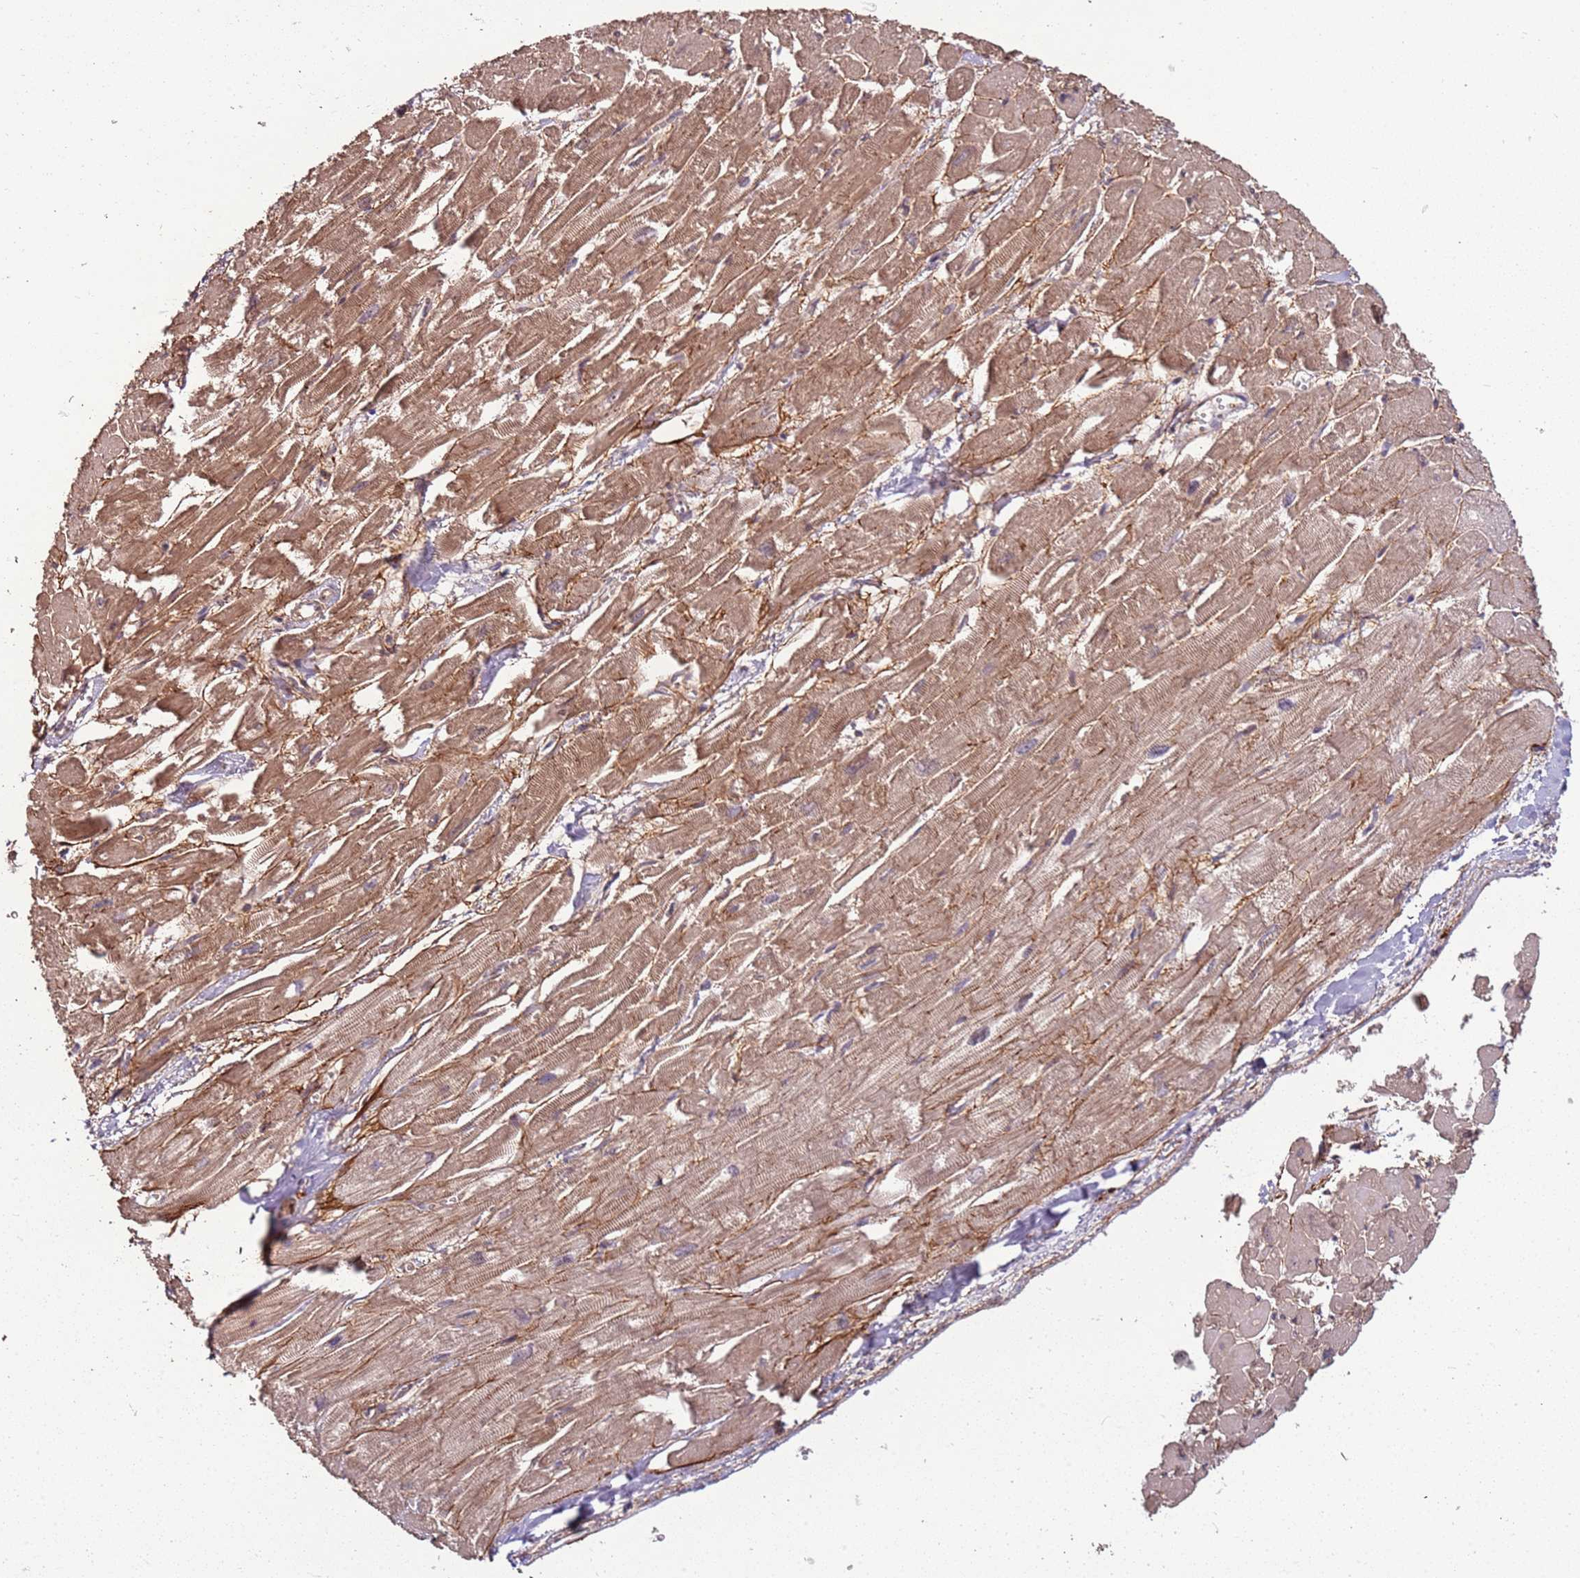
{"staining": {"intensity": "moderate", "quantity": "25%-75%", "location": "cytoplasmic/membranous,nuclear"}, "tissue": "heart muscle", "cell_type": "Cardiomyocytes", "image_type": "normal", "snomed": [{"axis": "morphology", "description": "Normal tissue, NOS"}, {"axis": "topography", "description": "Heart"}], "caption": "This micrograph reveals immunohistochemistry staining of unremarkable heart muscle, with medium moderate cytoplasmic/membranous,nuclear staining in about 25%-75% of cardiomyocytes.", "gene": "PGLS", "patient": {"sex": "male", "age": 54}}